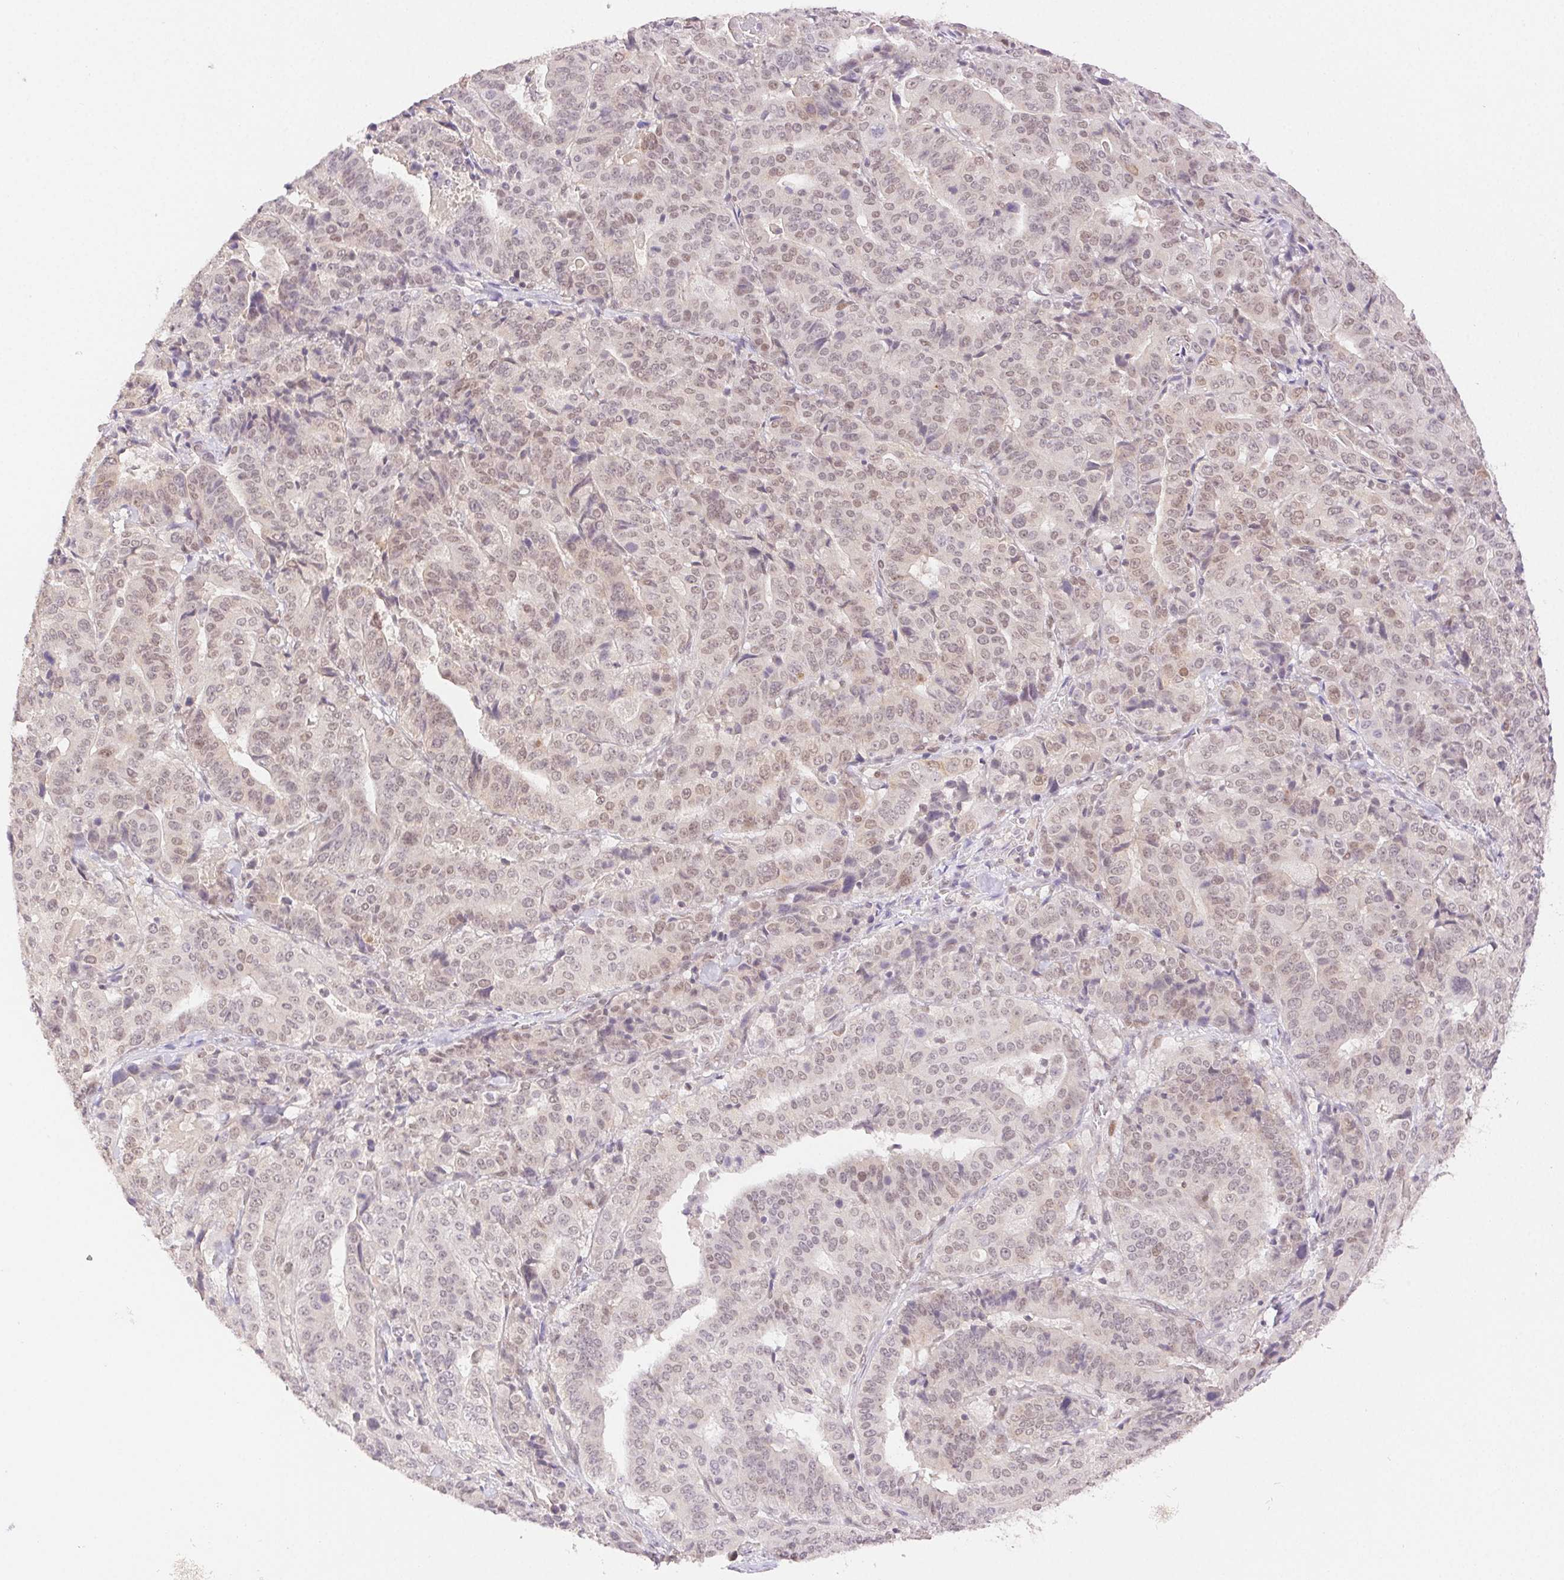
{"staining": {"intensity": "moderate", "quantity": "<25%", "location": "nuclear"}, "tissue": "stomach cancer", "cell_type": "Tumor cells", "image_type": "cancer", "snomed": [{"axis": "morphology", "description": "Adenocarcinoma, NOS"}, {"axis": "topography", "description": "Stomach"}], "caption": "A high-resolution micrograph shows immunohistochemistry staining of stomach adenocarcinoma, which demonstrates moderate nuclear staining in approximately <25% of tumor cells.", "gene": "H2AZ2", "patient": {"sex": "male", "age": 48}}